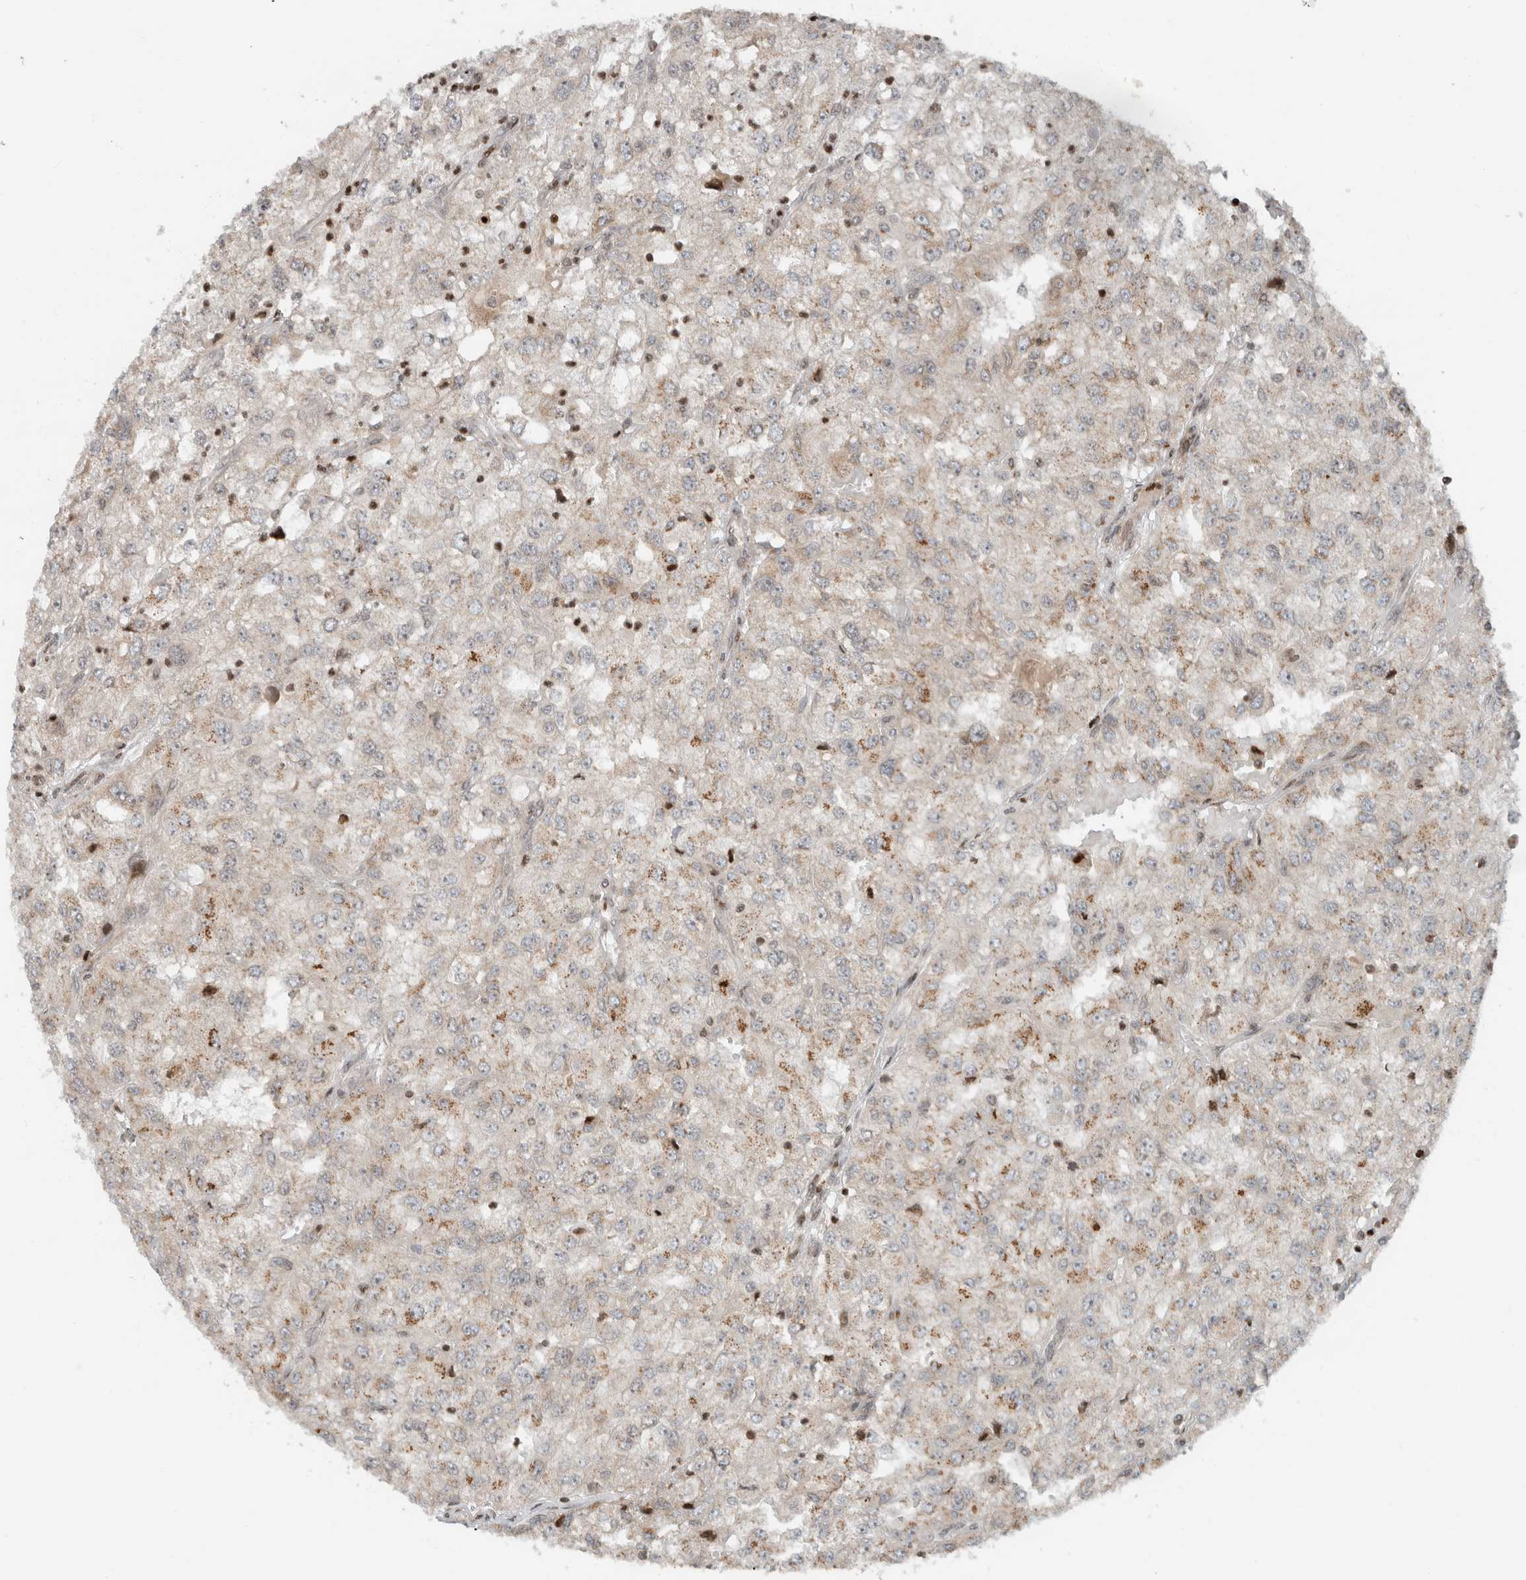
{"staining": {"intensity": "moderate", "quantity": "<25%", "location": "cytoplasmic/membranous"}, "tissue": "renal cancer", "cell_type": "Tumor cells", "image_type": "cancer", "snomed": [{"axis": "morphology", "description": "Adenocarcinoma, NOS"}, {"axis": "topography", "description": "Kidney"}], "caption": "Immunohistochemistry (IHC) photomicrograph of neoplastic tissue: renal adenocarcinoma stained using immunohistochemistry reveals low levels of moderate protein expression localized specifically in the cytoplasmic/membranous of tumor cells, appearing as a cytoplasmic/membranous brown color.", "gene": "GINS4", "patient": {"sex": "female", "age": 54}}